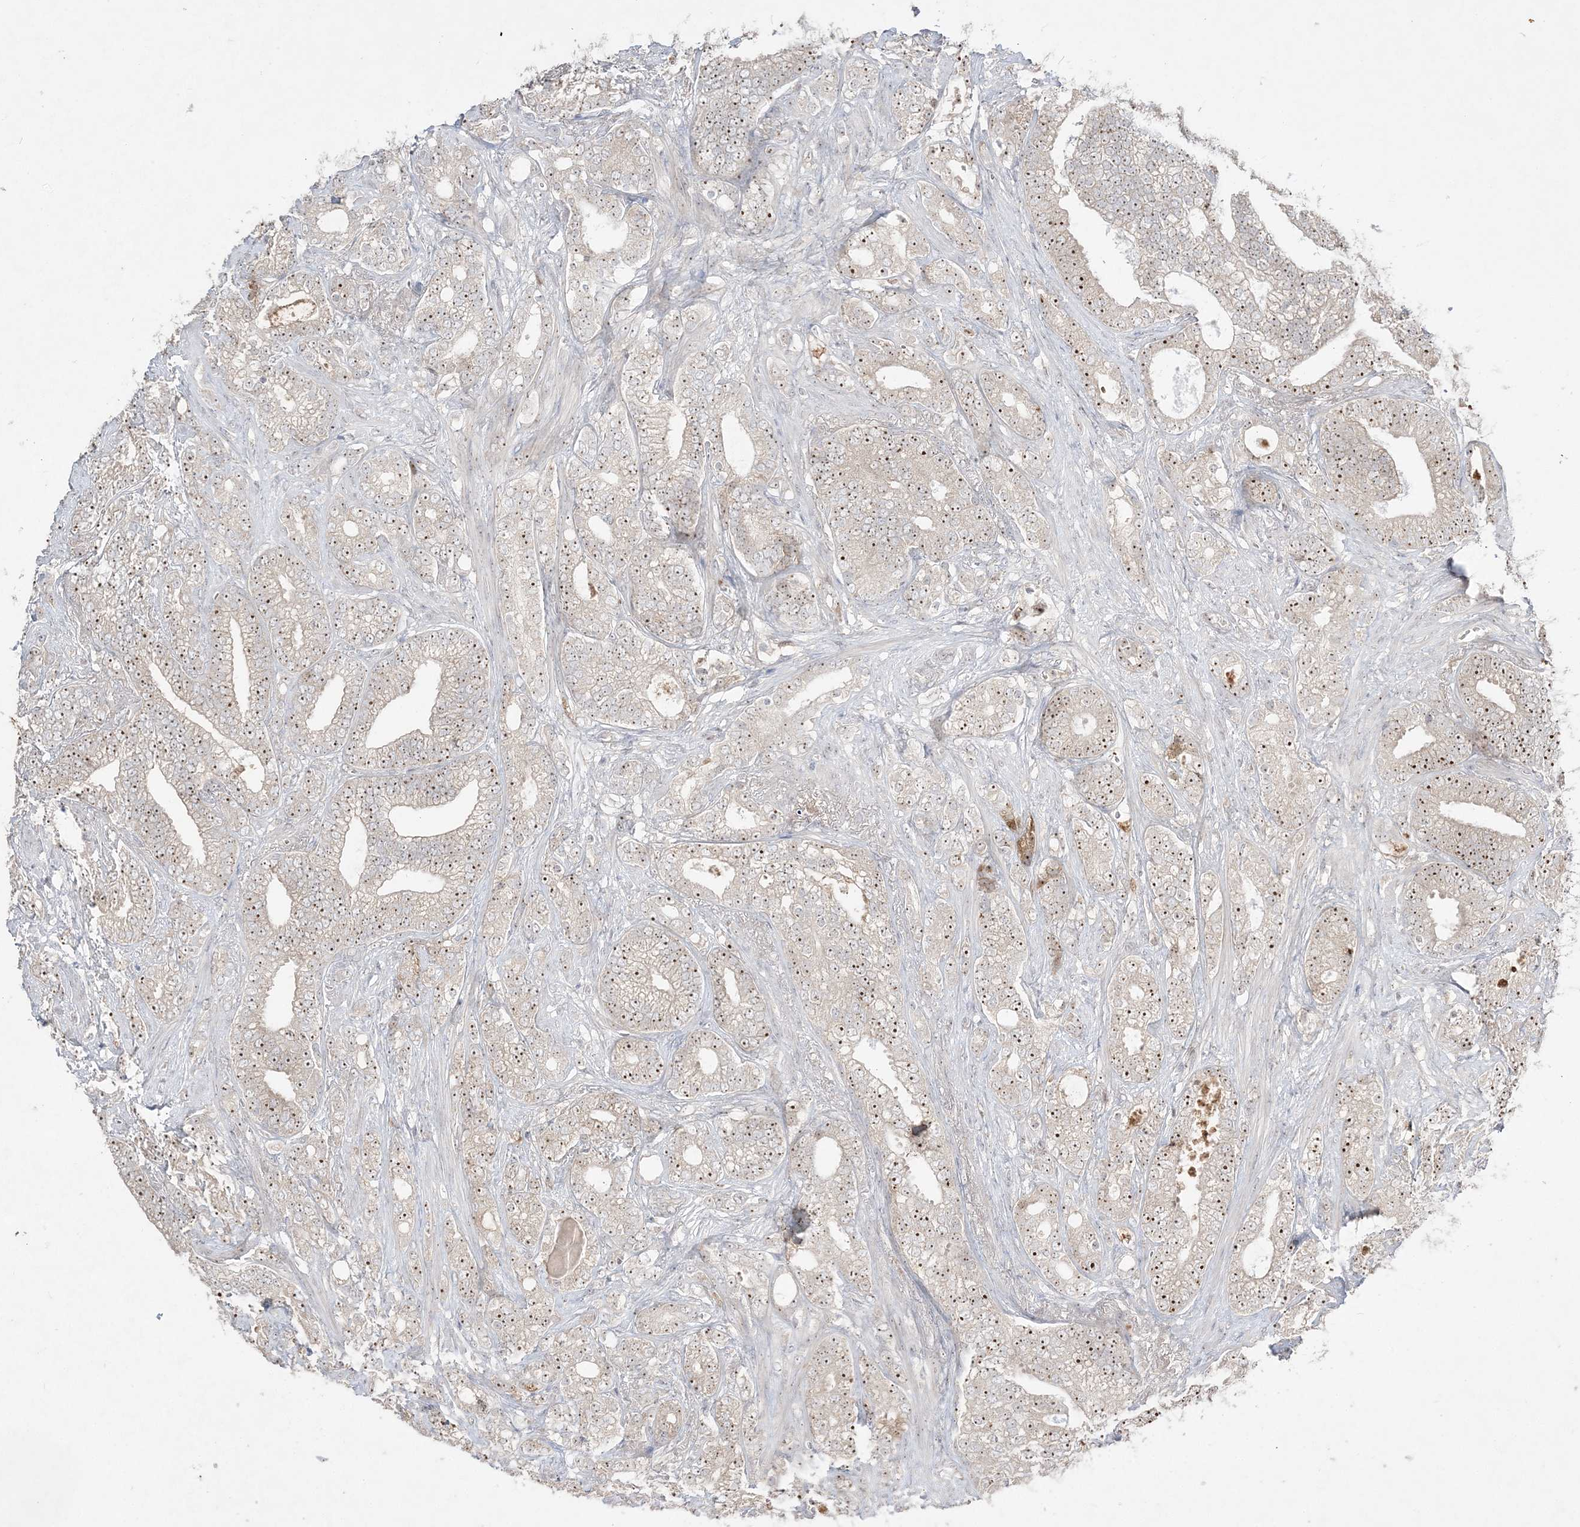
{"staining": {"intensity": "strong", "quantity": ">75%", "location": "nuclear"}, "tissue": "prostate cancer", "cell_type": "Tumor cells", "image_type": "cancer", "snomed": [{"axis": "morphology", "description": "Adenocarcinoma, High grade"}, {"axis": "topography", "description": "Prostate and seminal vesicle, NOS"}], "caption": "Brown immunohistochemical staining in human prostate cancer reveals strong nuclear positivity in approximately >75% of tumor cells.", "gene": "NOP16", "patient": {"sex": "male", "age": 67}}